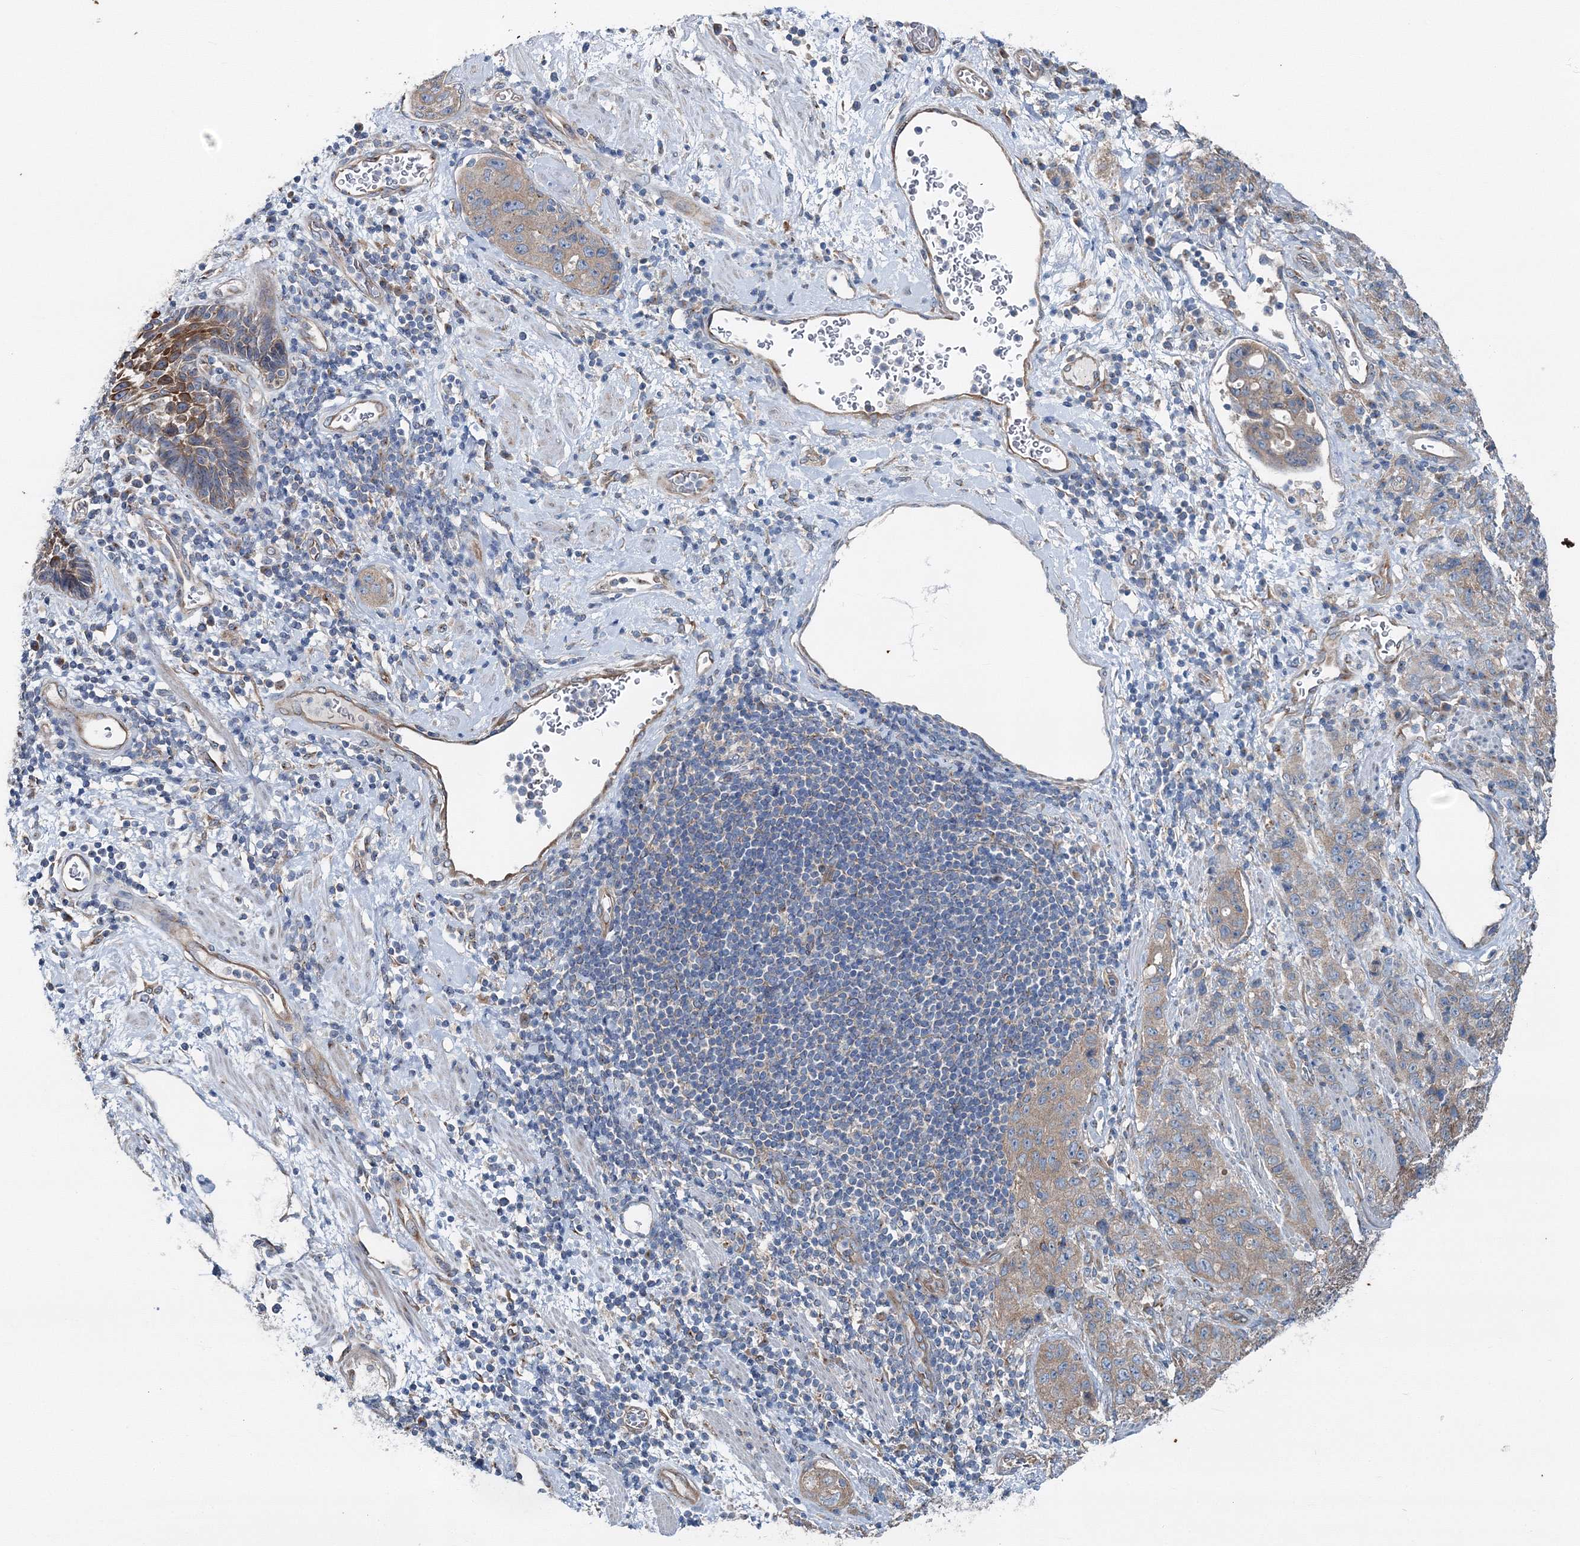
{"staining": {"intensity": "weak", "quantity": ">75%", "location": "cytoplasmic/membranous"}, "tissue": "stomach cancer", "cell_type": "Tumor cells", "image_type": "cancer", "snomed": [{"axis": "morphology", "description": "Adenocarcinoma, NOS"}, {"axis": "topography", "description": "Stomach"}], "caption": "Protein positivity by immunohistochemistry (IHC) demonstrates weak cytoplasmic/membranous positivity in about >75% of tumor cells in stomach adenocarcinoma.", "gene": "MPHOSPH9", "patient": {"sex": "male", "age": 48}}